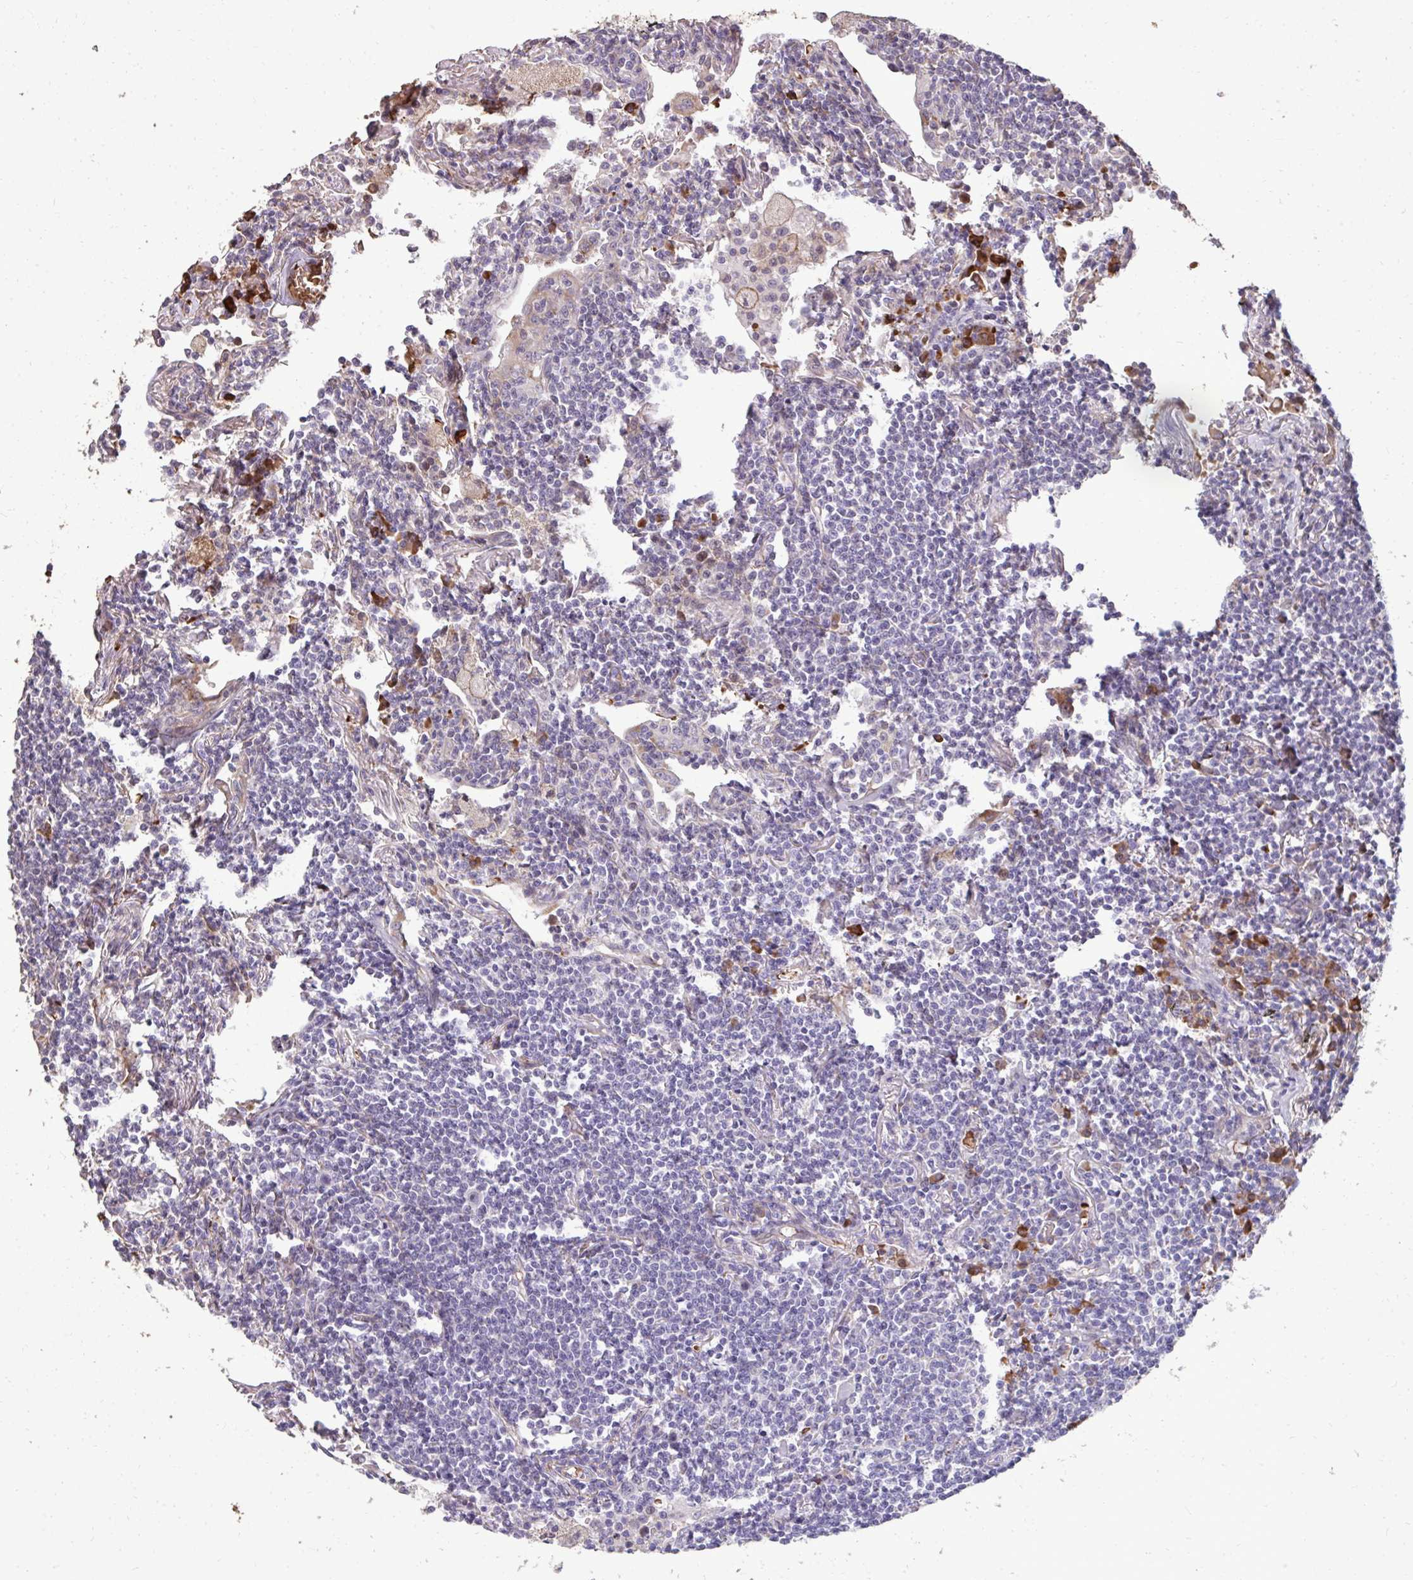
{"staining": {"intensity": "negative", "quantity": "none", "location": "none"}, "tissue": "lymphoma", "cell_type": "Tumor cells", "image_type": "cancer", "snomed": [{"axis": "morphology", "description": "Malignant lymphoma, non-Hodgkin's type, Low grade"}, {"axis": "topography", "description": "Lung"}], "caption": "A photomicrograph of lymphoma stained for a protein demonstrates no brown staining in tumor cells. Nuclei are stained in blue.", "gene": "FIBCD1", "patient": {"sex": "female", "age": 71}}